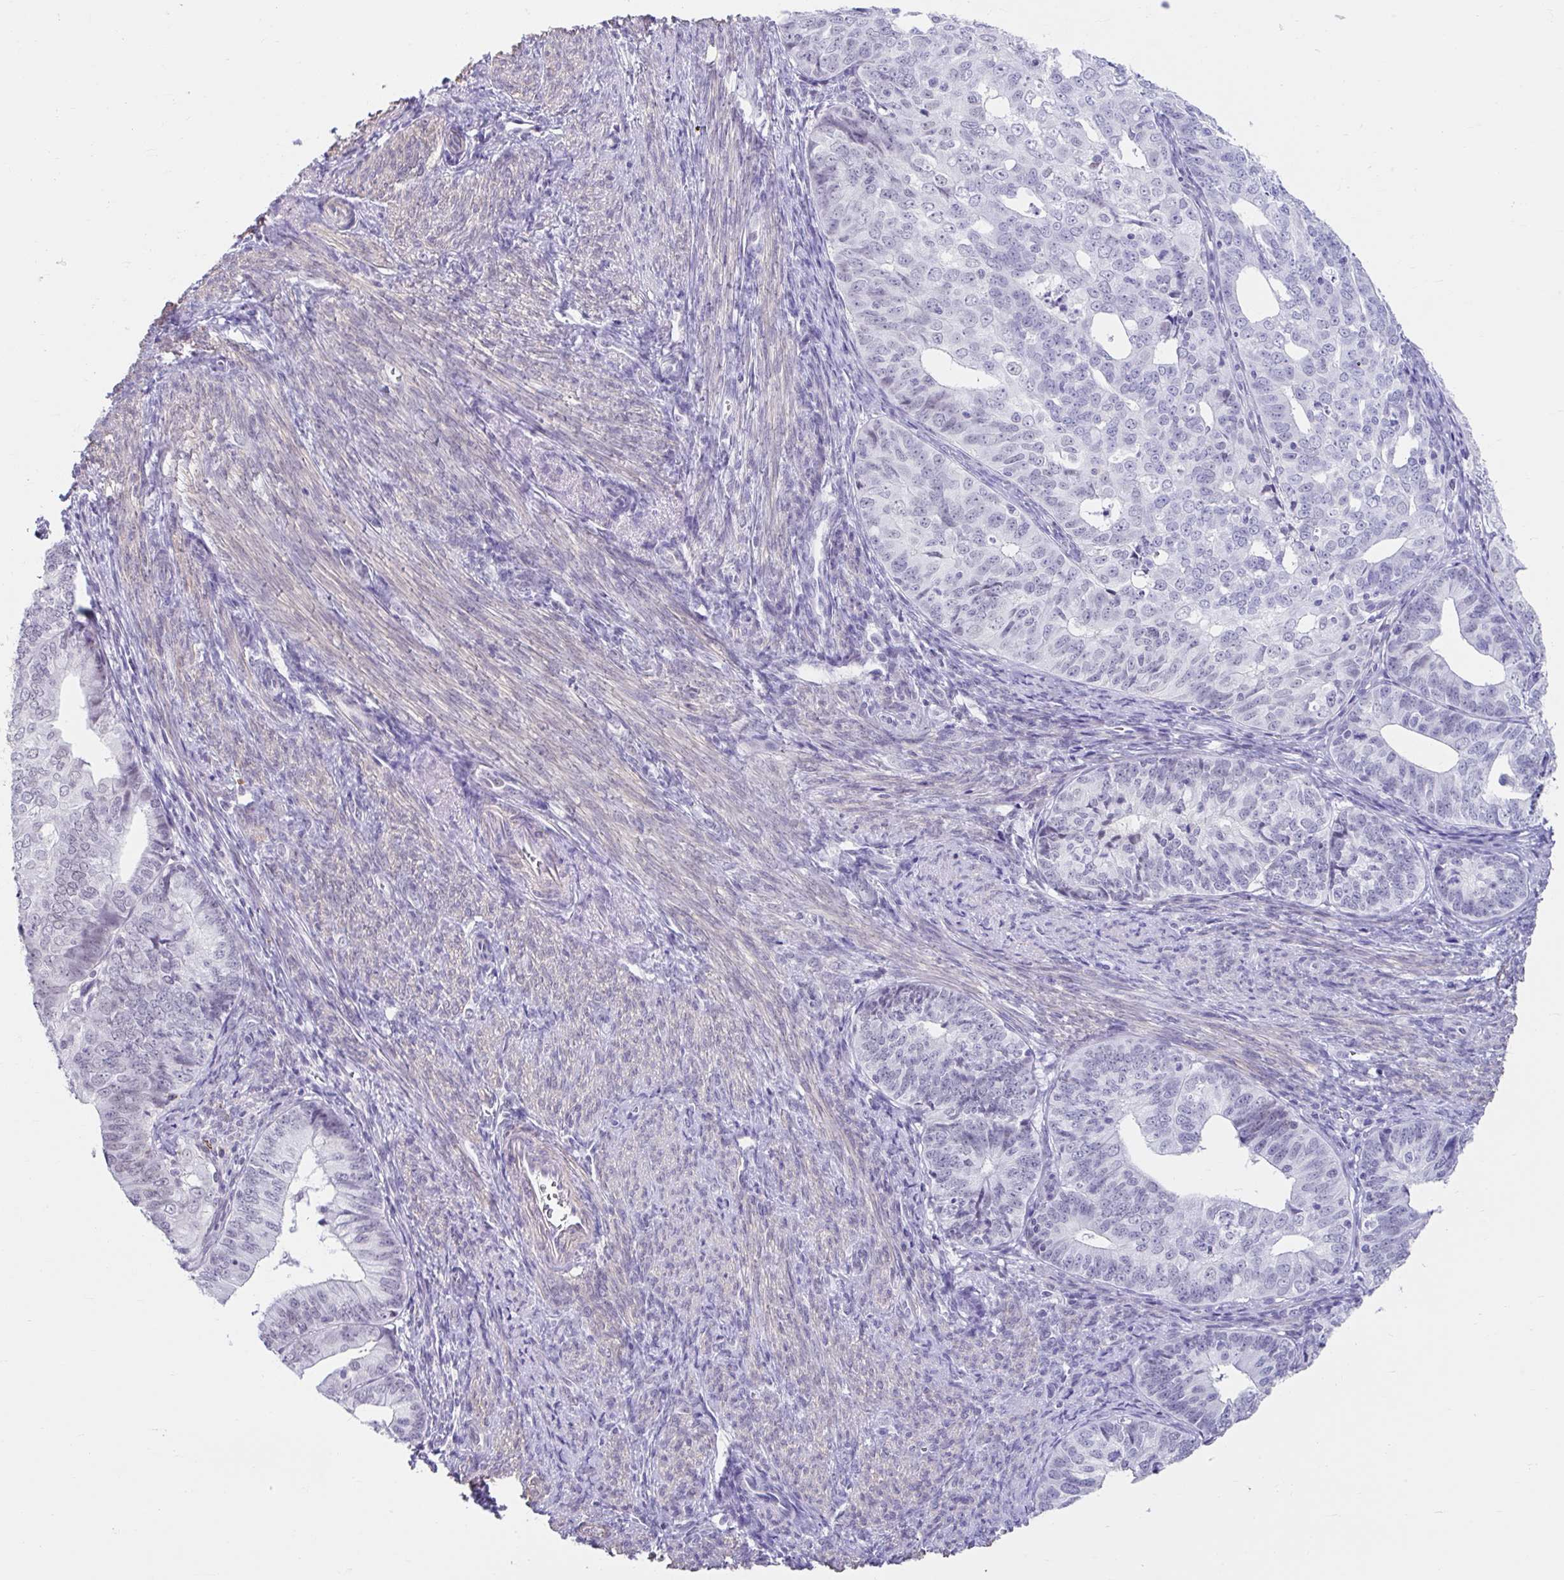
{"staining": {"intensity": "negative", "quantity": "none", "location": "none"}, "tissue": "endometrial cancer", "cell_type": "Tumor cells", "image_type": "cancer", "snomed": [{"axis": "morphology", "description": "Adenocarcinoma, NOS"}, {"axis": "topography", "description": "Endometrium"}], "caption": "Endometrial adenocarcinoma stained for a protein using immunohistochemistry shows no positivity tumor cells.", "gene": "DCAF17", "patient": {"sex": "female", "age": 56}}